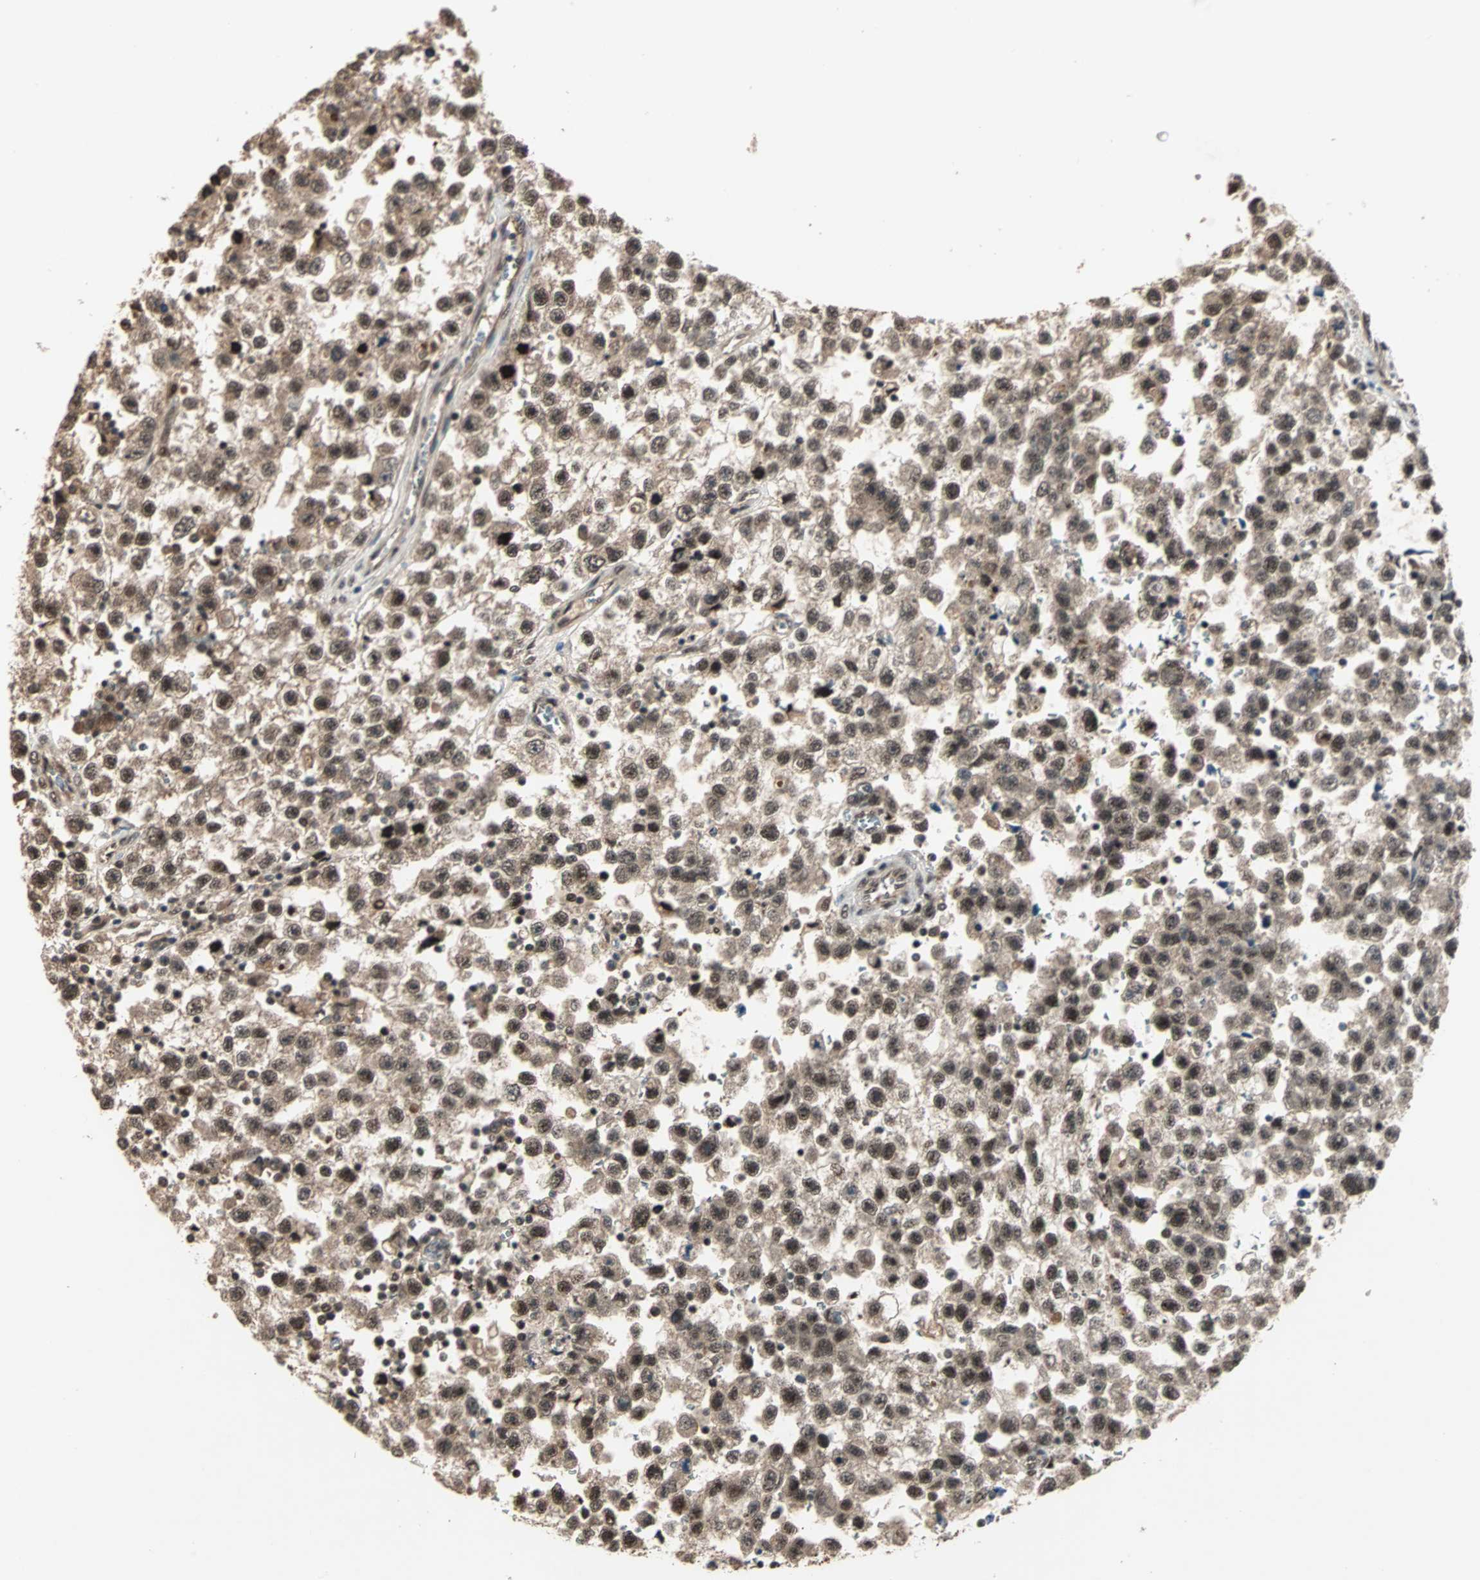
{"staining": {"intensity": "moderate", "quantity": ">75%", "location": "nuclear"}, "tissue": "testis cancer", "cell_type": "Tumor cells", "image_type": "cancer", "snomed": [{"axis": "morphology", "description": "Seminoma, NOS"}, {"axis": "topography", "description": "Testis"}], "caption": "Immunohistochemical staining of human seminoma (testis) shows medium levels of moderate nuclear protein expression in approximately >75% of tumor cells.", "gene": "ZNF701", "patient": {"sex": "male", "age": 33}}